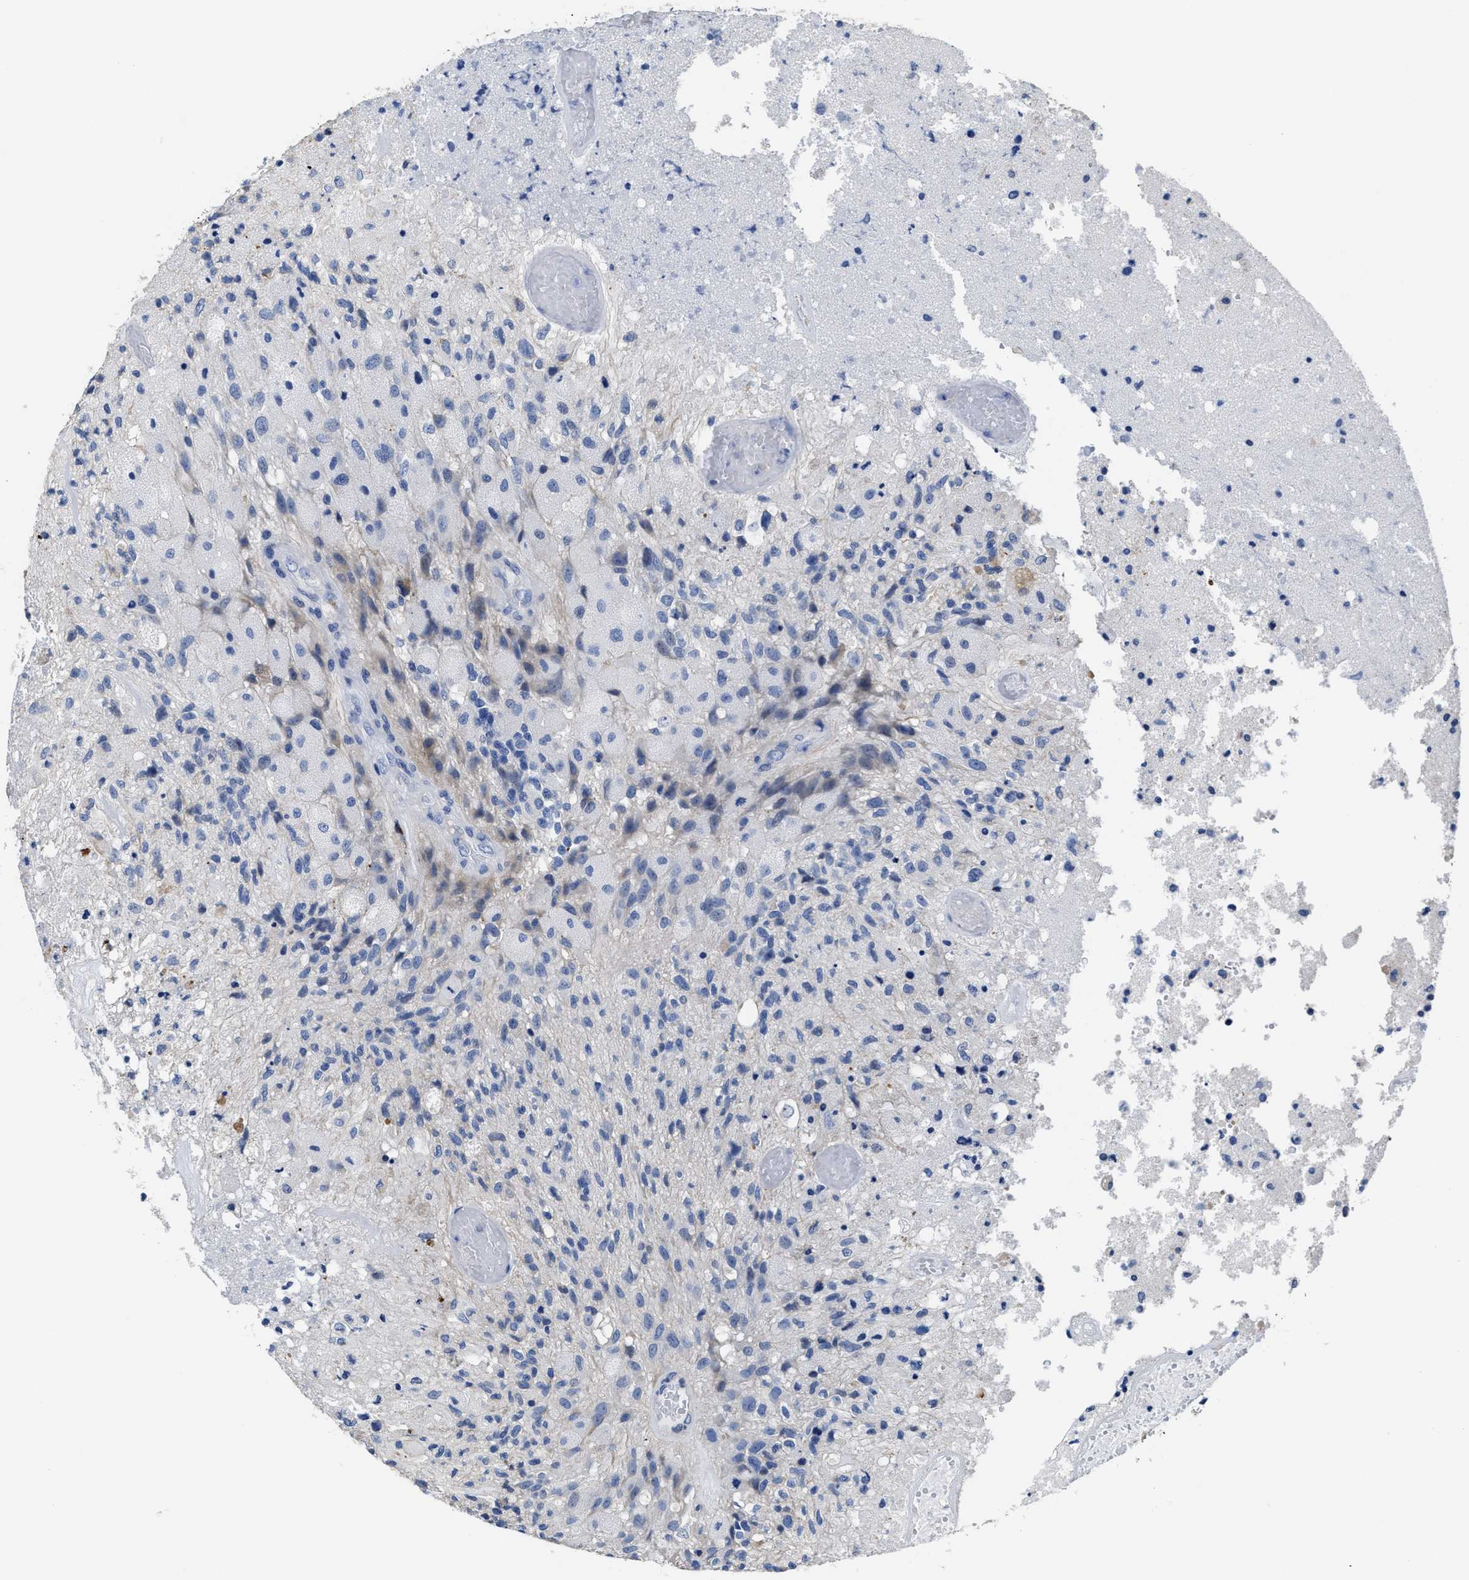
{"staining": {"intensity": "negative", "quantity": "none", "location": "none"}, "tissue": "glioma", "cell_type": "Tumor cells", "image_type": "cancer", "snomed": [{"axis": "morphology", "description": "Normal tissue, NOS"}, {"axis": "morphology", "description": "Glioma, malignant, High grade"}, {"axis": "topography", "description": "Cerebral cortex"}], "caption": "Immunohistochemistry image of human glioma stained for a protein (brown), which exhibits no staining in tumor cells. The staining was performed using DAB to visualize the protein expression in brown, while the nuclei were stained in blue with hematoxylin (Magnification: 20x).", "gene": "HOOK1", "patient": {"sex": "male", "age": 77}}